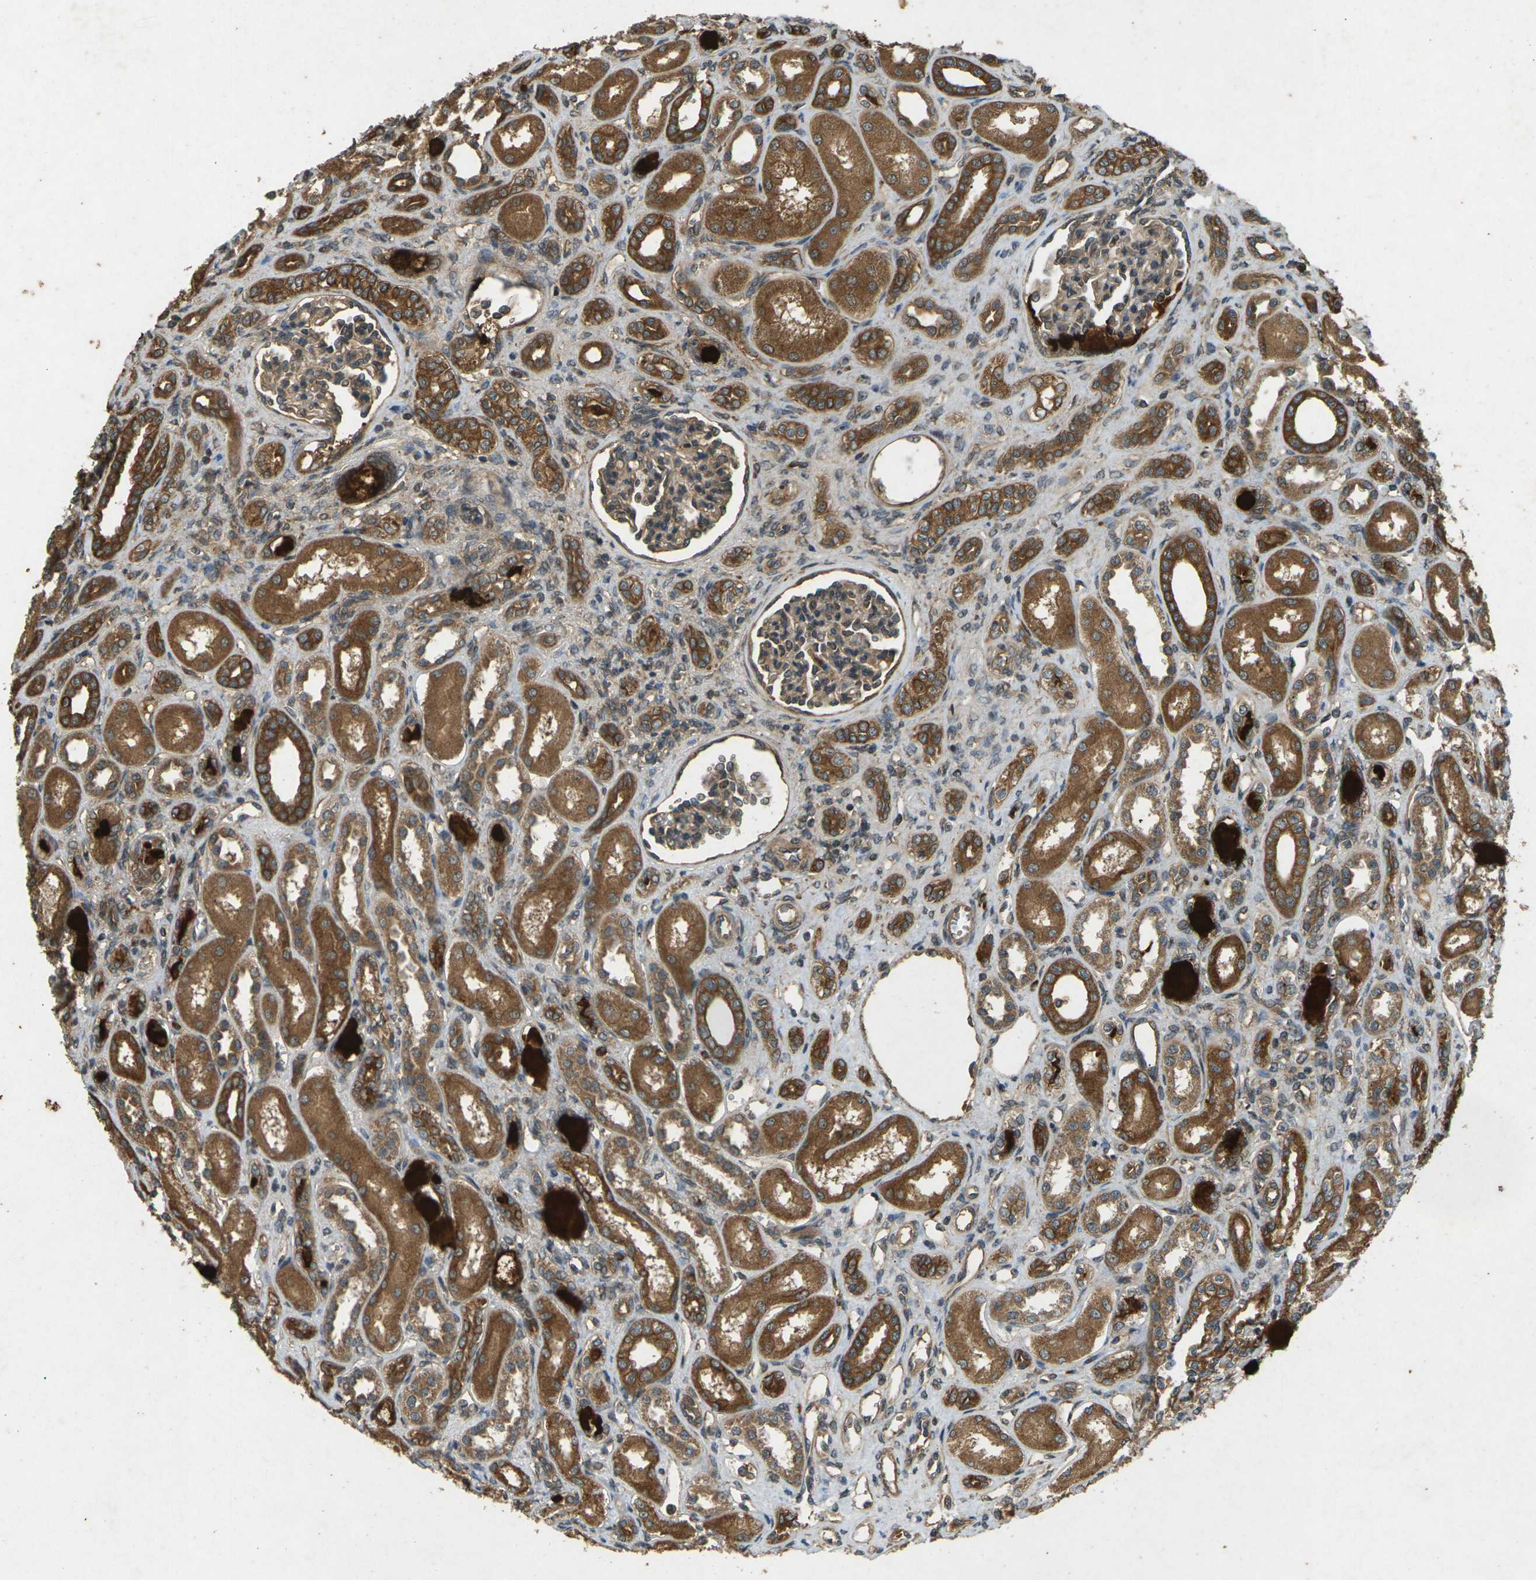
{"staining": {"intensity": "moderate", "quantity": ">75%", "location": "cytoplasmic/membranous"}, "tissue": "kidney", "cell_type": "Cells in glomeruli", "image_type": "normal", "snomed": [{"axis": "morphology", "description": "Normal tissue, NOS"}, {"axis": "topography", "description": "Kidney"}], "caption": "Normal kidney was stained to show a protein in brown. There is medium levels of moderate cytoplasmic/membranous staining in about >75% of cells in glomeruli.", "gene": "TAP1", "patient": {"sex": "male", "age": 7}}